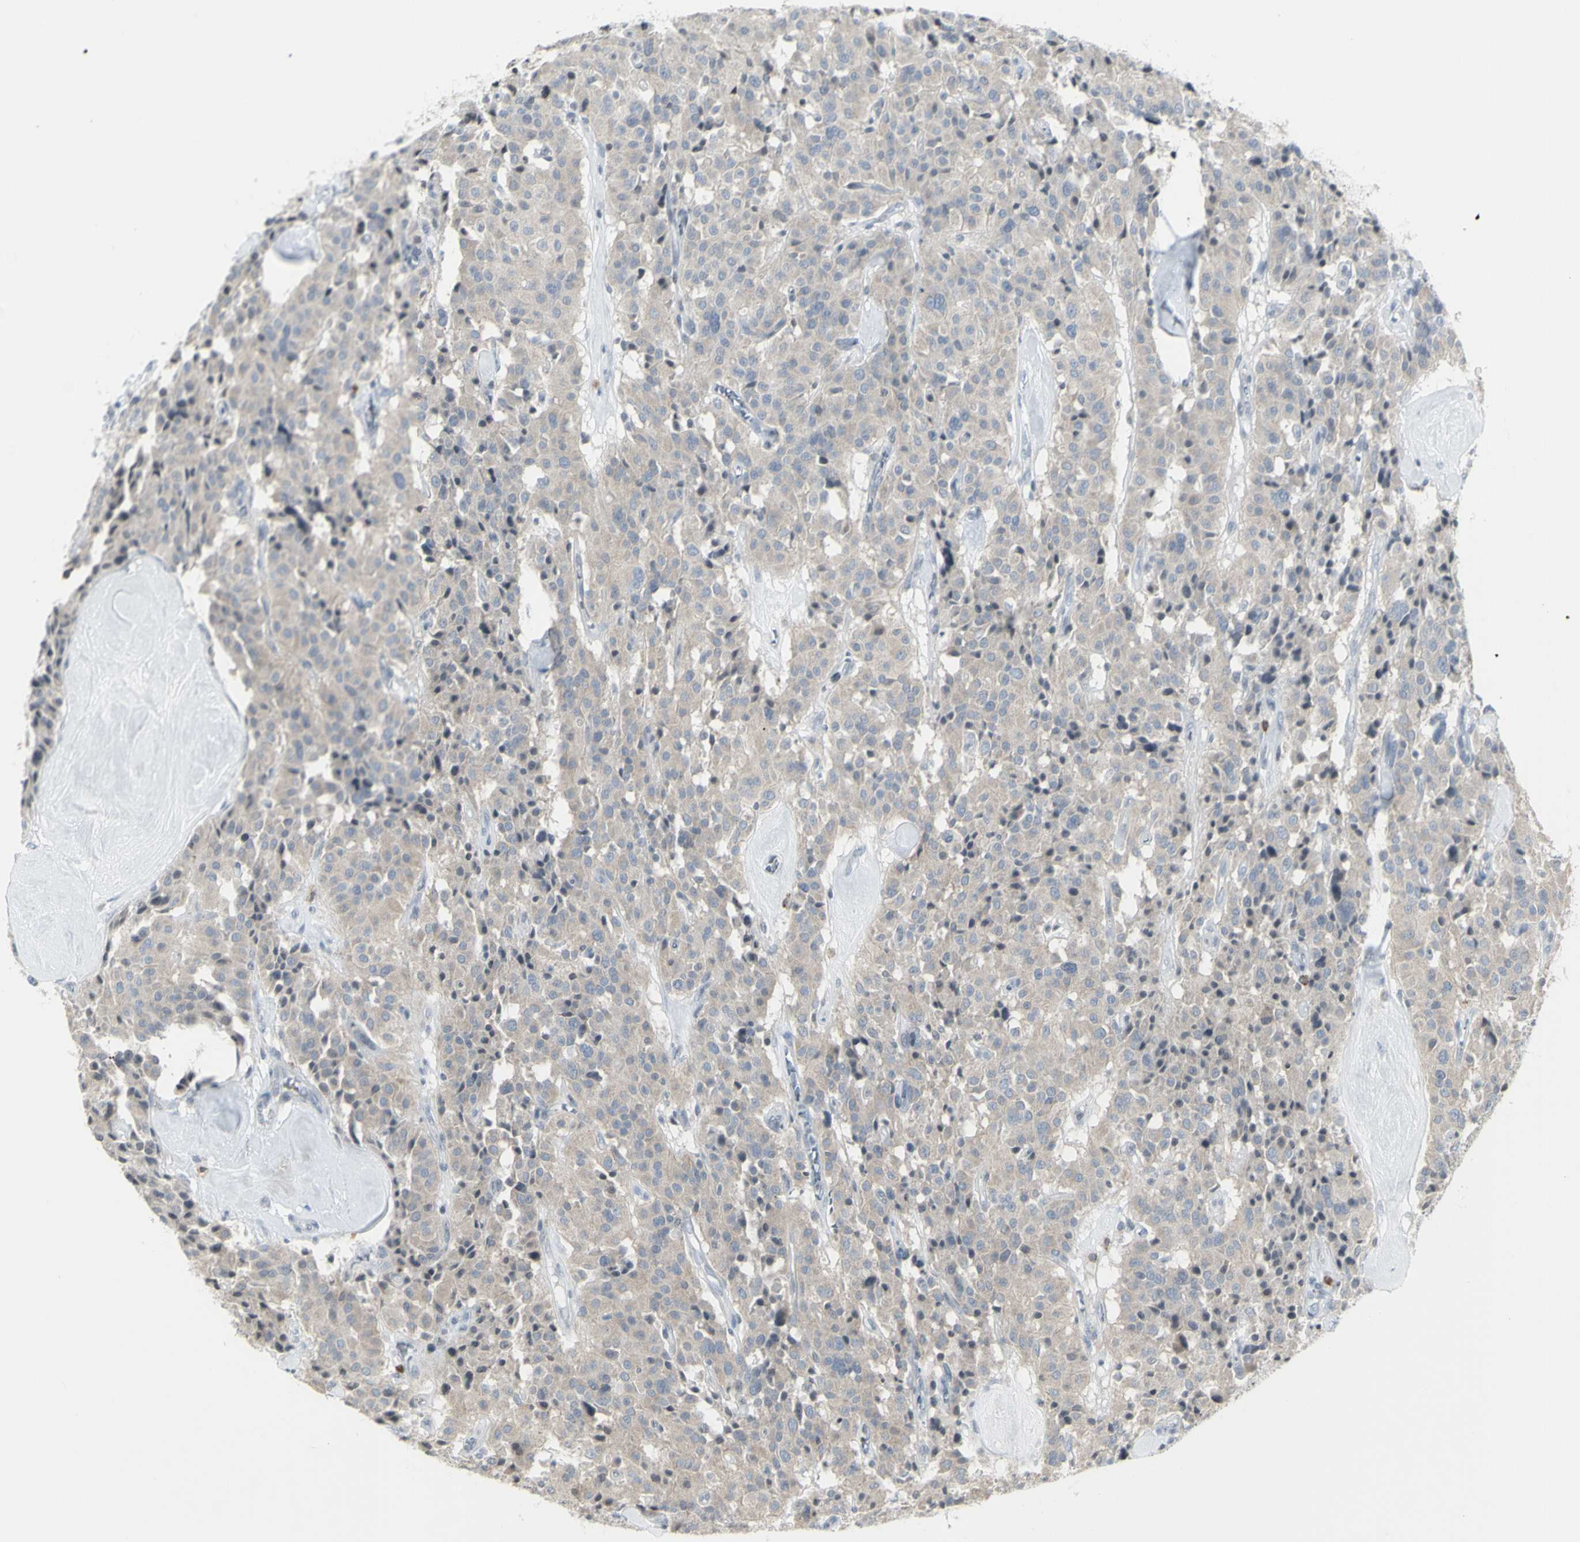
{"staining": {"intensity": "negative", "quantity": "none", "location": "none"}, "tissue": "carcinoid", "cell_type": "Tumor cells", "image_type": "cancer", "snomed": [{"axis": "morphology", "description": "Carcinoid, malignant, NOS"}, {"axis": "topography", "description": "Lung"}], "caption": "This is an IHC image of human malignant carcinoid. There is no positivity in tumor cells.", "gene": "MUC5AC", "patient": {"sex": "male", "age": 30}}